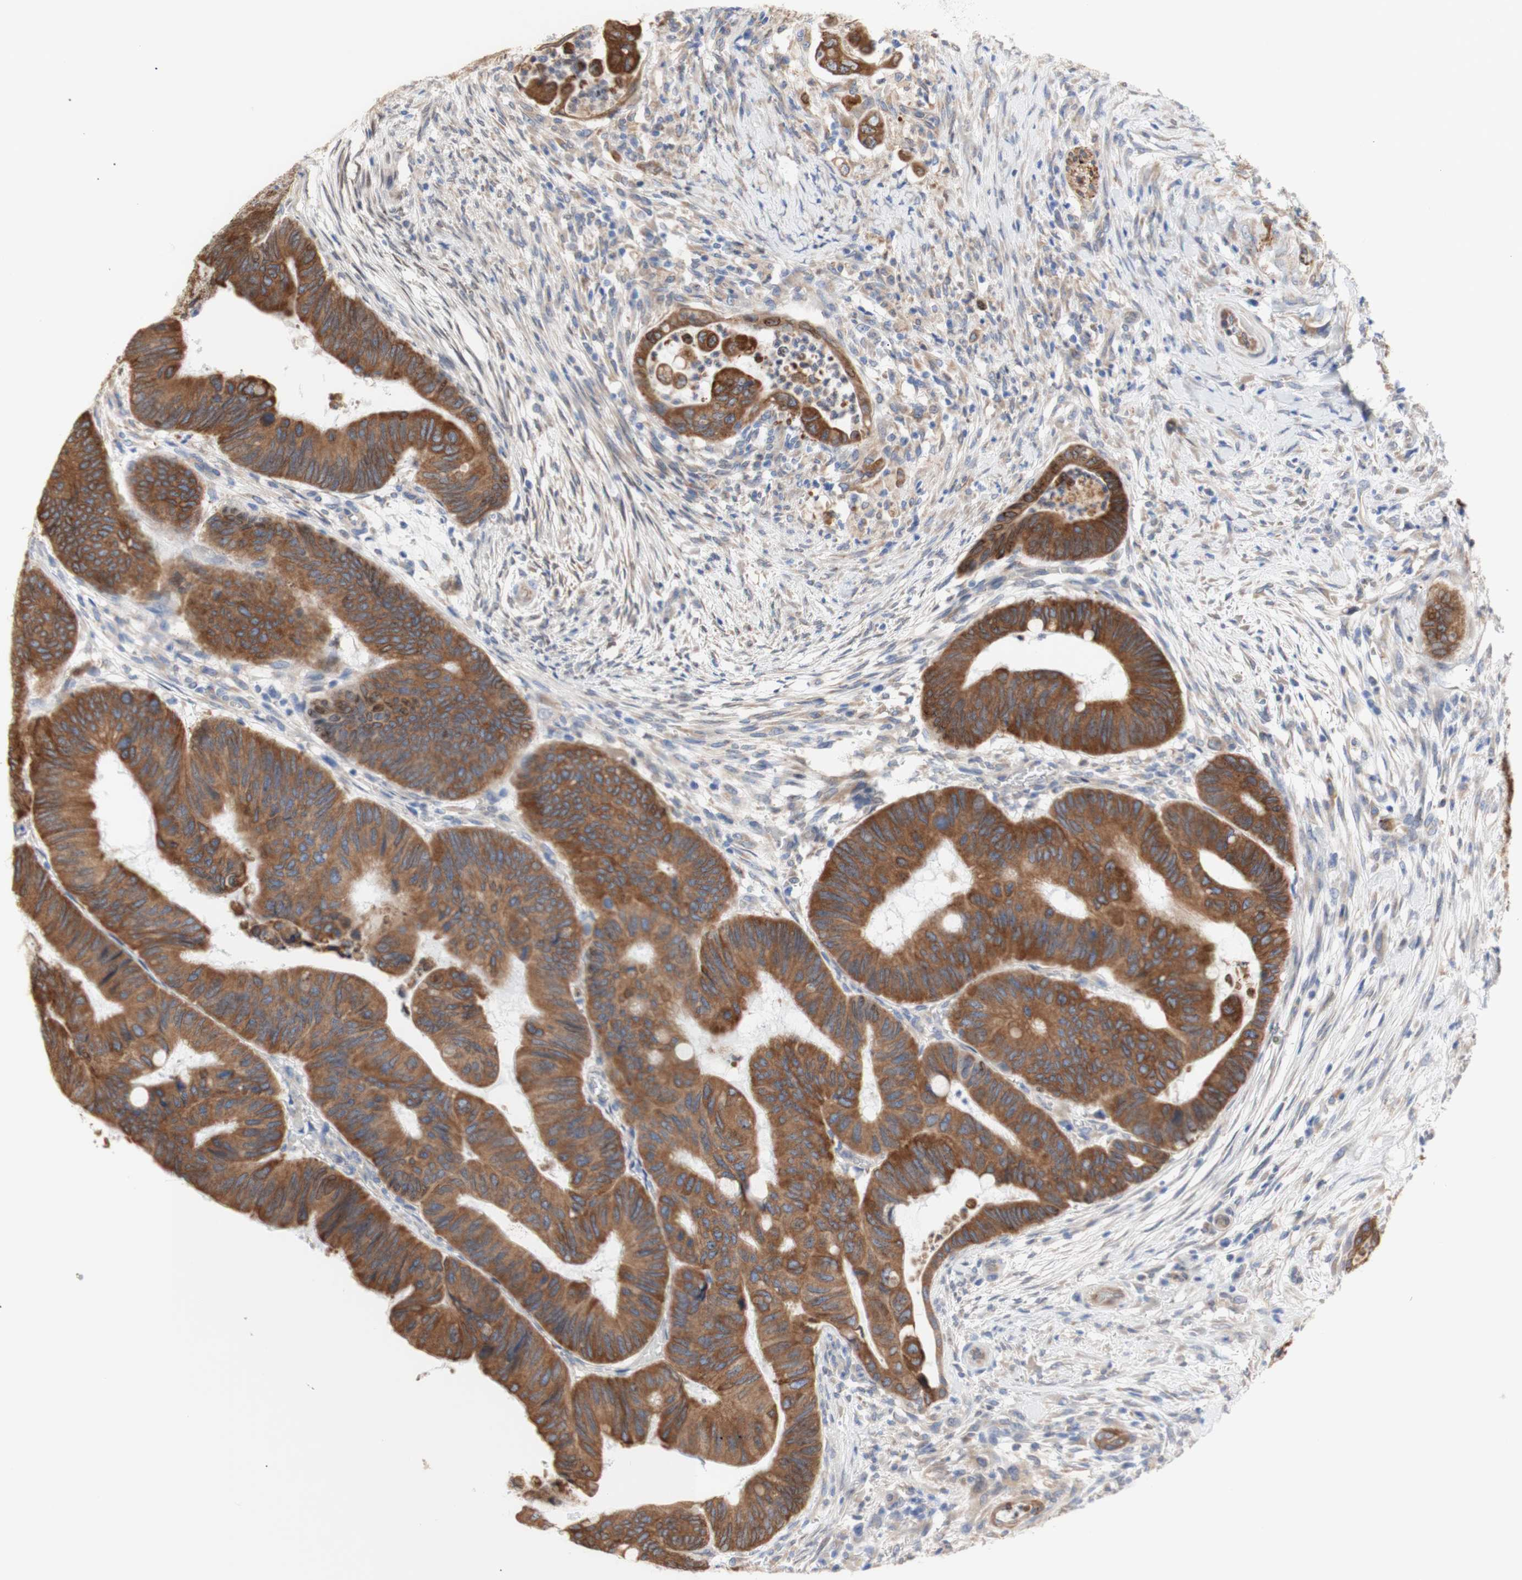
{"staining": {"intensity": "moderate", "quantity": ">75%", "location": "cytoplasmic/membranous"}, "tissue": "colorectal cancer", "cell_type": "Tumor cells", "image_type": "cancer", "snomed": [{"axis": "morphology", "description": "Normal tissue, NOS"}, {"axis": "morphology", "description": "Adenocarcinoma, NOS"}, {"axis": "topography", "description": "Rectum"}, {"axis": "topography", "description": "Peripheral nerve tissue"}], "caption": "High-power microscopy captured an immunohistochemistry image of colorectal cancer (adenocarcinoma), revealing moderate cytoplasmic/membranous expression in approximately >75% of tumor cells.", "gene": "ERLIN1", "patient": {"sex": "male", "age": 92}}